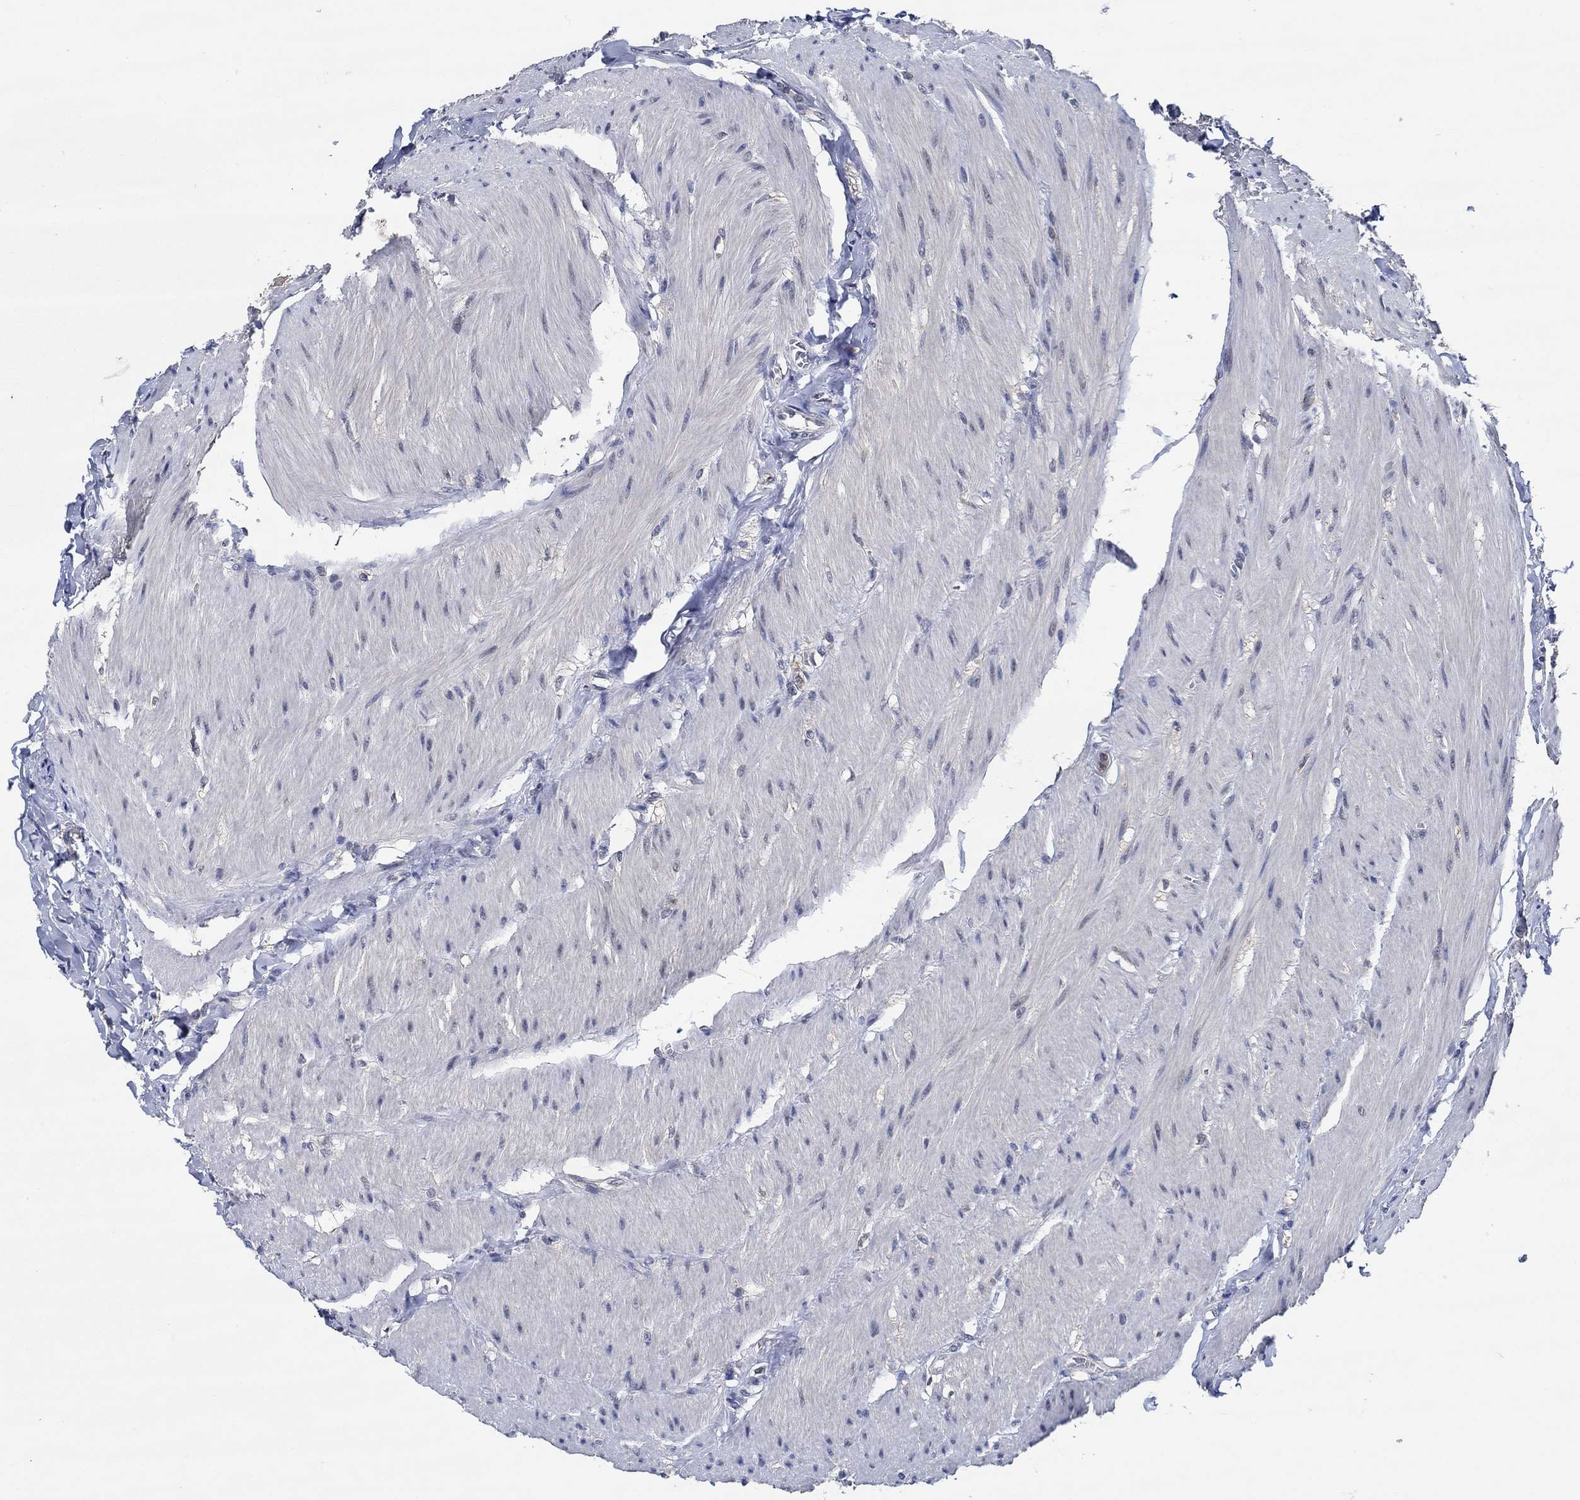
{"staining": {"intensity": "negative", "quantity": "none", "location": "none"}, "tissue": "colon", "cell_type": "Endothelial cells", "image_type": "normal", "snomed": [{"axis": "morphology", "description": "Normal tissue, NOS"}, {"axis": "topography", "description": "Colon"}], "caption": "Immunohistochemistry (IHC) histopathology image of unremarkable colon: colon stained with DAB (3,3'-diaminobenzidine) reveals no significant protein positivity in endothelial cells.", "gene": "DACT1", "patient": {"sex": "female", "age": 65}}